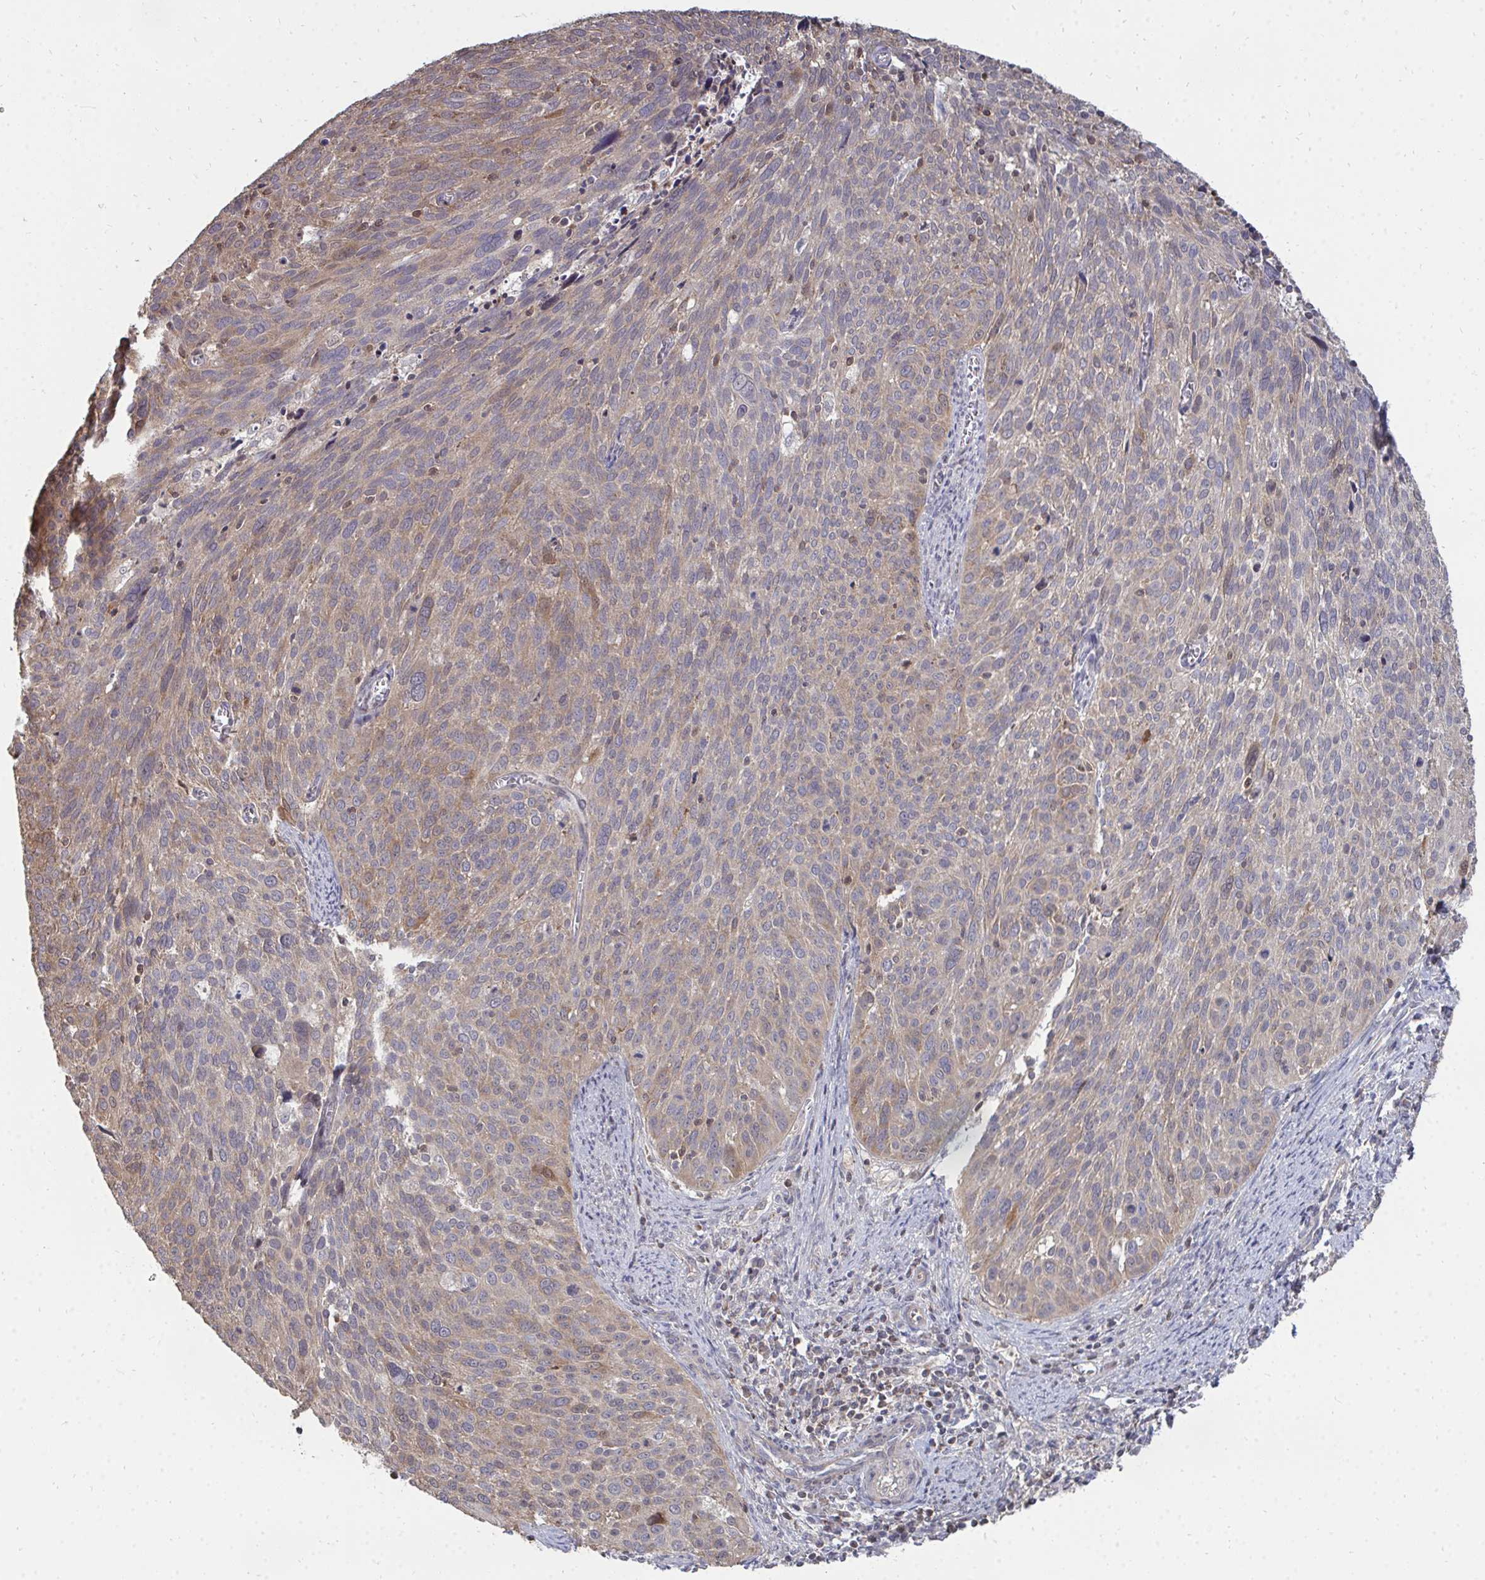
{"staining": {"intensity": "weak", "quantity": ">75%", "location": "cytoplasmic/membranous"}, "tissue": "cervical cancer", "cell_type": "Tumor cells", "image_type": "cancer", "snomed": [{"axis": "morphology", "description": "Squamous cell carcinoma, NOS"}, {"axis": "topography", "description": "Cervix"}], "caption": "Weak cytoplasmic/membranous protein positivity is appreciated in about >75% of tumor cells in squamous cell carcinoma (cervical). (DAB IHC with brightfield microscopy, high magnification).", "gene": "DNAJA2", "patient": {"sex": "female", "age": 39}}